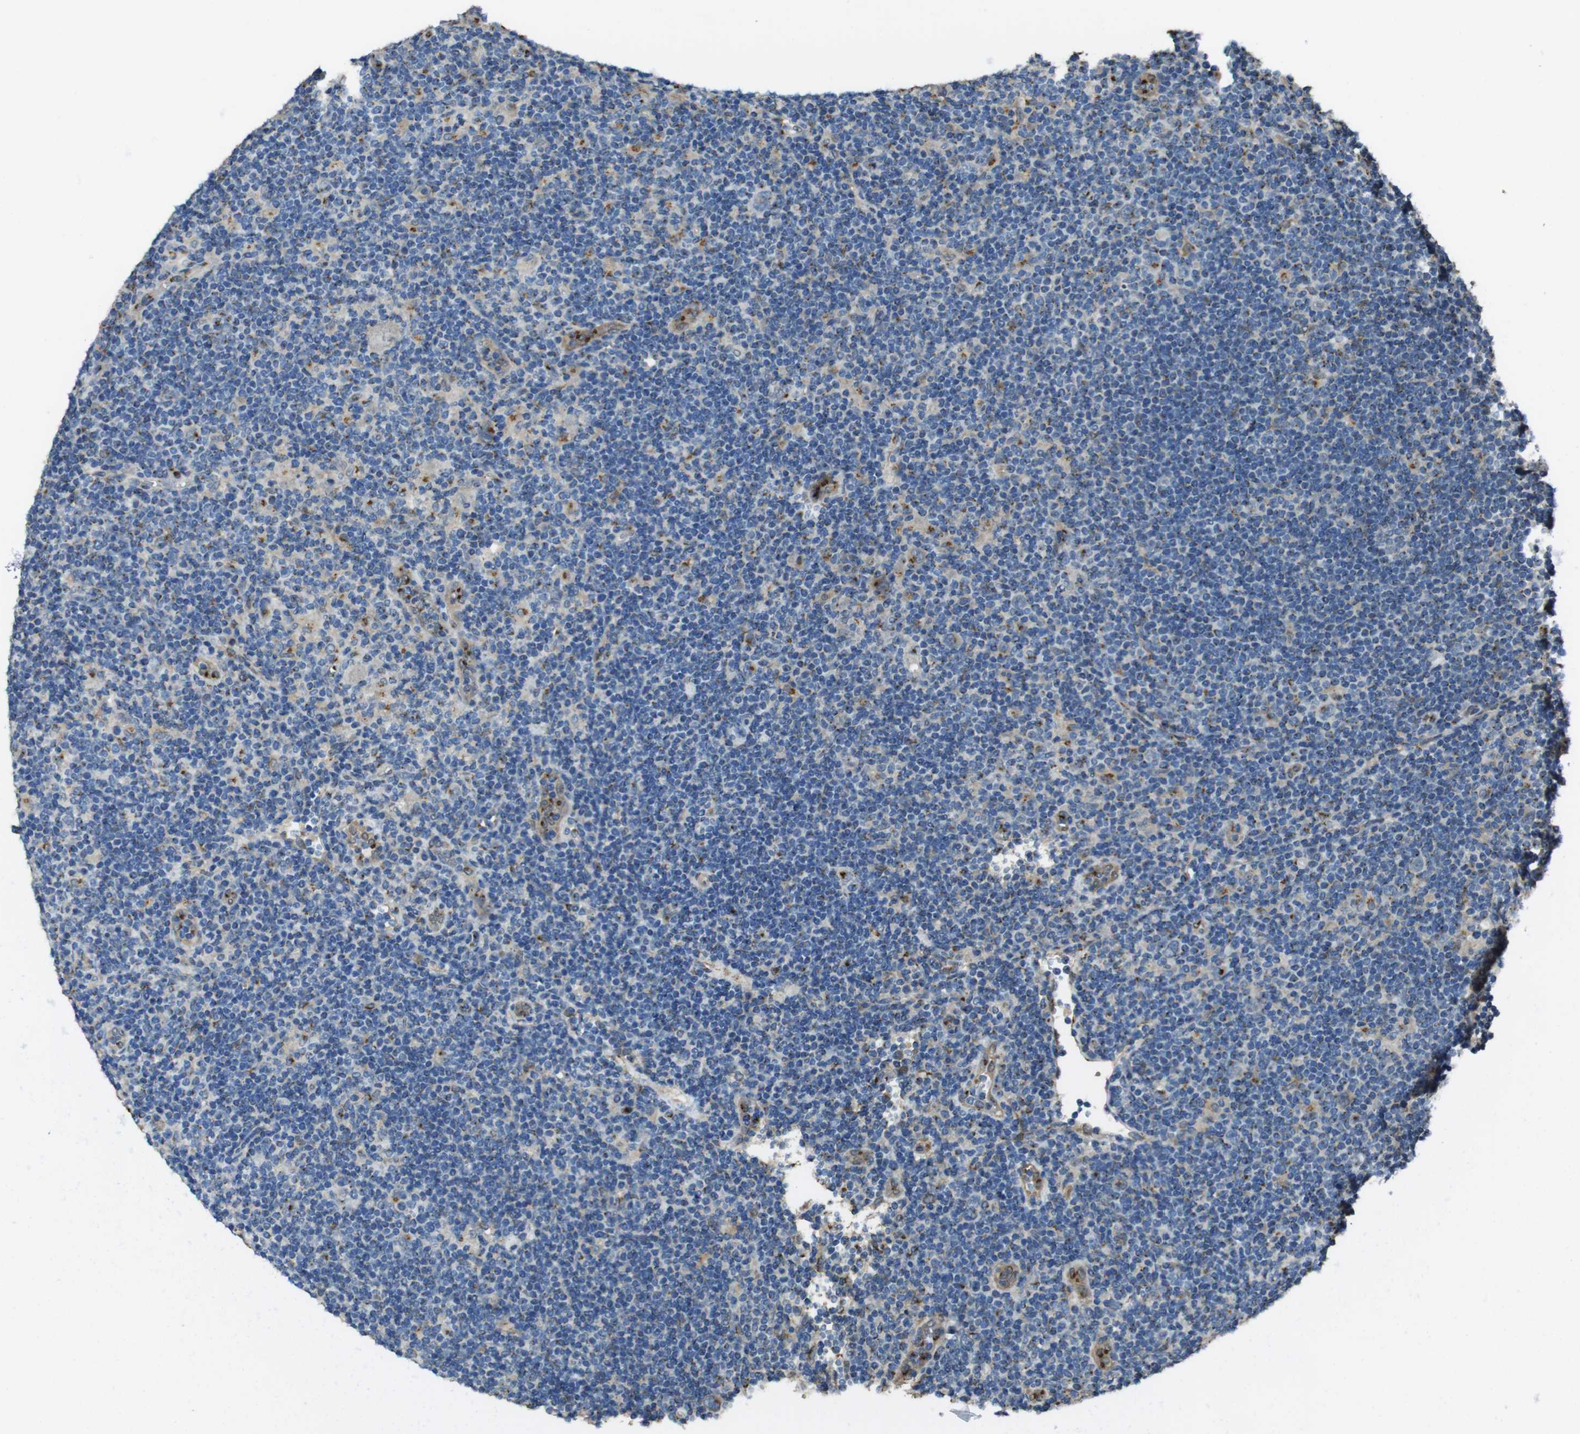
{"staining": {"intensity": "weak", "quantity": "25%-75%", "location": "cytoplasmic/membranous"}, "tissue": "lymphoma", "cell_type": "Tumor cells", "image_type": "cancer", "snomed": [{"axis": "morphology", "description": "Hodgkin's disease, NOS"}, {"axis": "topography", "description": "Lymph node"}], "caption": "Hodgkin's disease stained for a protein (brown) displays weak cytoplasmic/membranous positive positivity in about 25%-75% of tumor cells.", "gene": "RAB6A", "patient": {"sex": "female", "age": 57}}